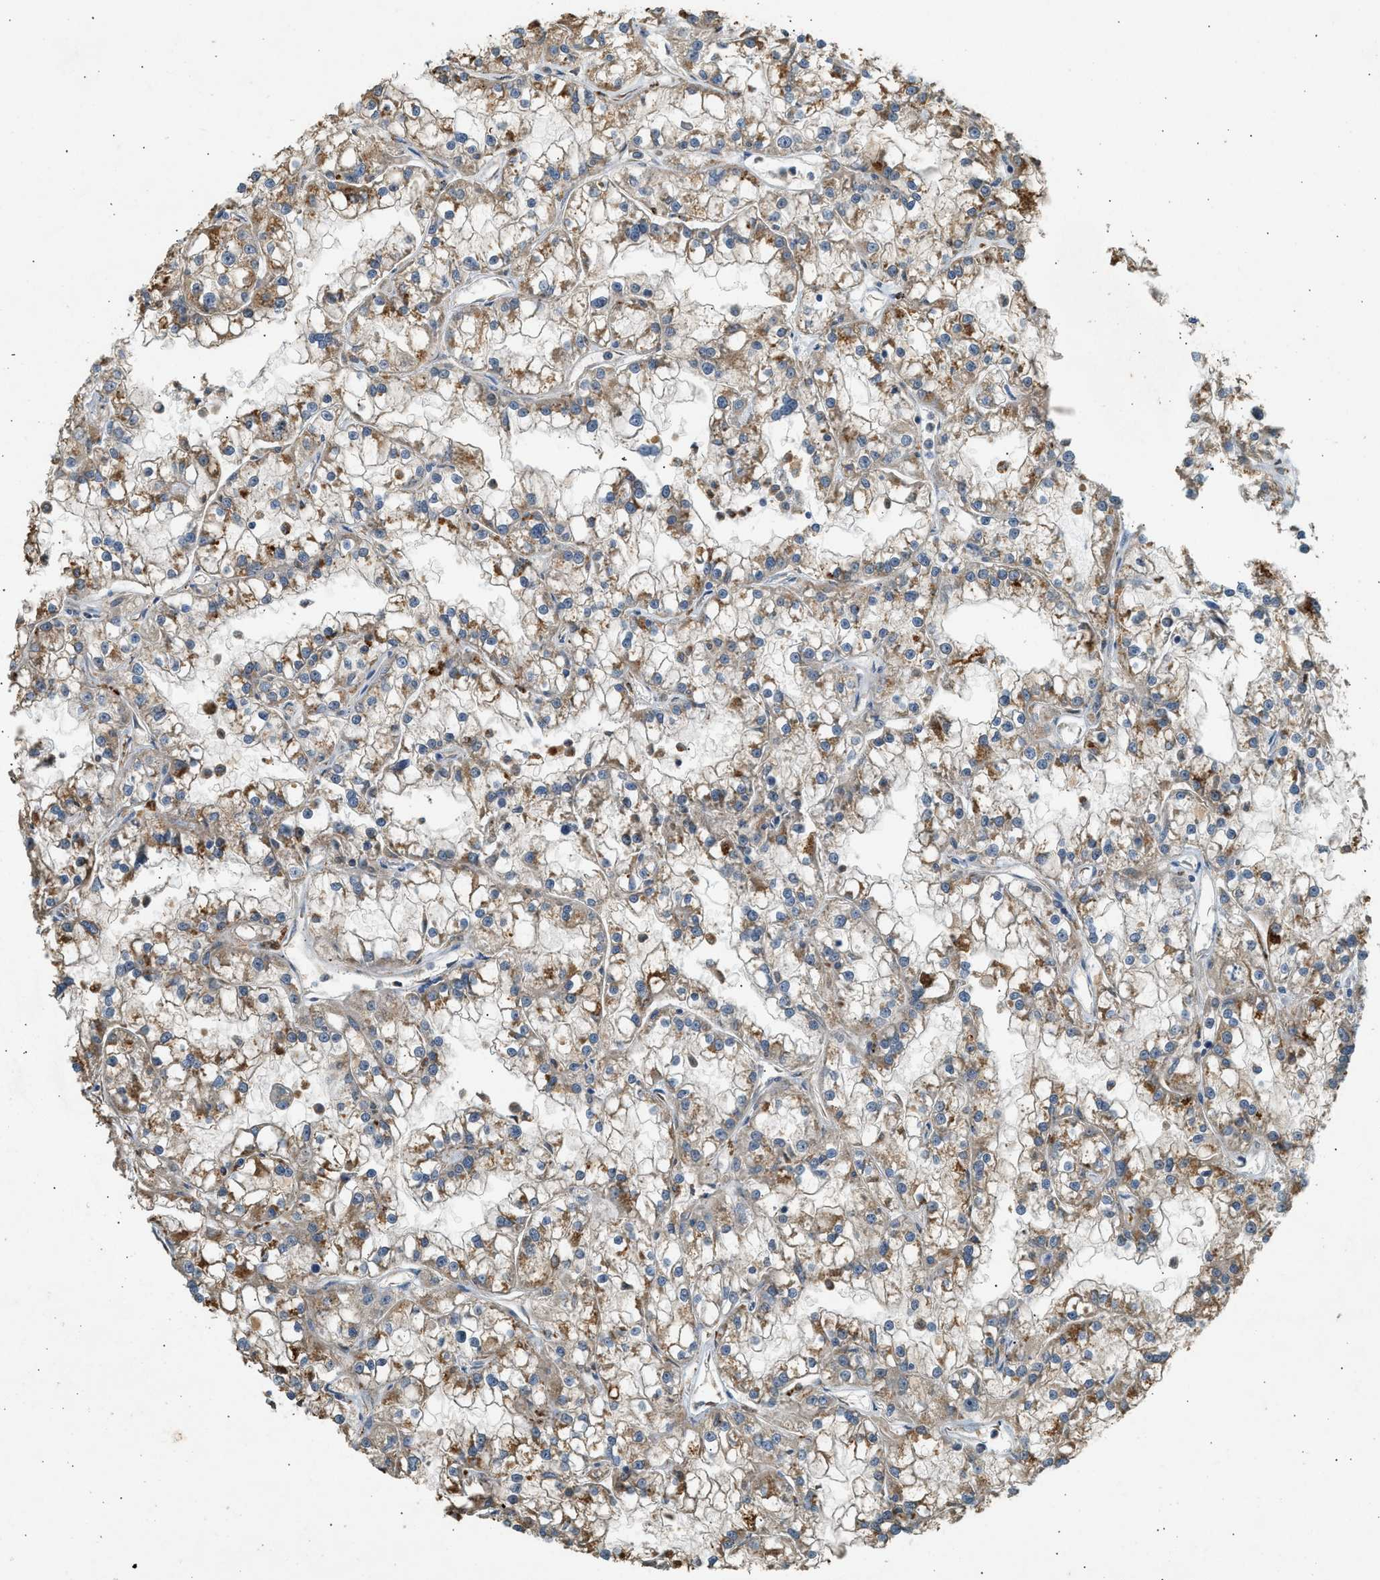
{"staining": {"intensity": "moderate", "quantity": ">75%", "location": "cytoplasmic/membranous"}, "tissue": "renal cancer", "cell_type": "Tumor cells", "image_type": "cancer", "snomed": [{"axis": "morphology", "description": "Adenocarcinoma, NOS"}, {"axis": "topography", "description": "Kidney"}], "caption": "High-power microscopy captured an immunohistochemistry image of renal adenocarcinoma, revealing moderate cytoplasmic/membranous positivity in approximately >75% of tumor cells.", "gene": "CTSB", "patient": {"sex": "female", "age": 52}}